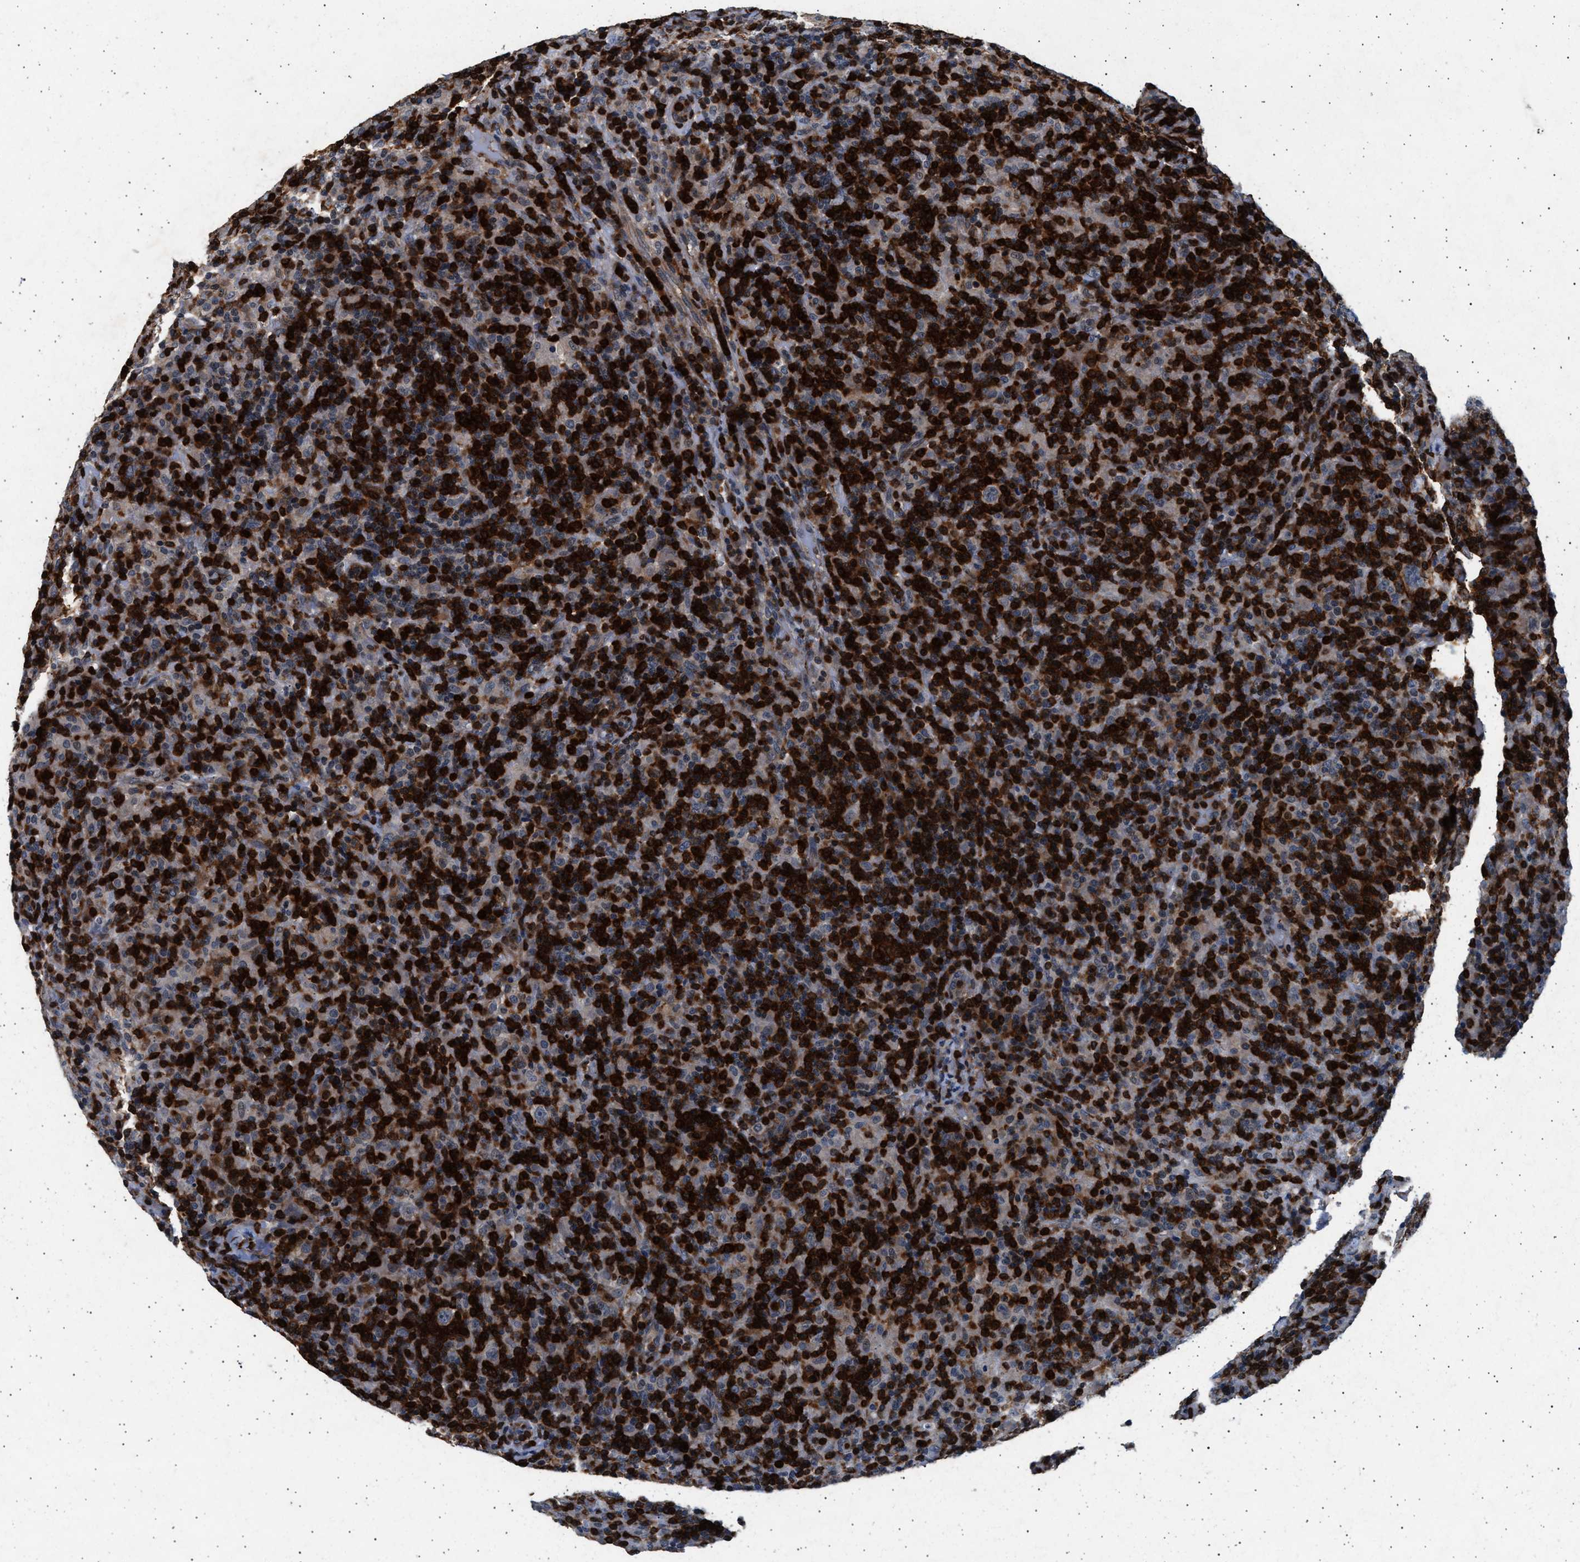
{"staining": {"intensity": "negative", "quantity": "none", "location": "none"}, "tissue": "lymphoma", "cell_type": "Tumor cells", "image_type": "cancer", "snomed": [{"axis": "morphology", "description": "Hodgkin's disease, NOS"}, {"axis": "topography", "description": "Lymph node"}], "caption": "Human lymphoma stained for a protein using immunohistochemistry demonstrates no expression in tumor cells.", "gene": "GRAP2", "patient": {"sex": "male", "age": 70}}